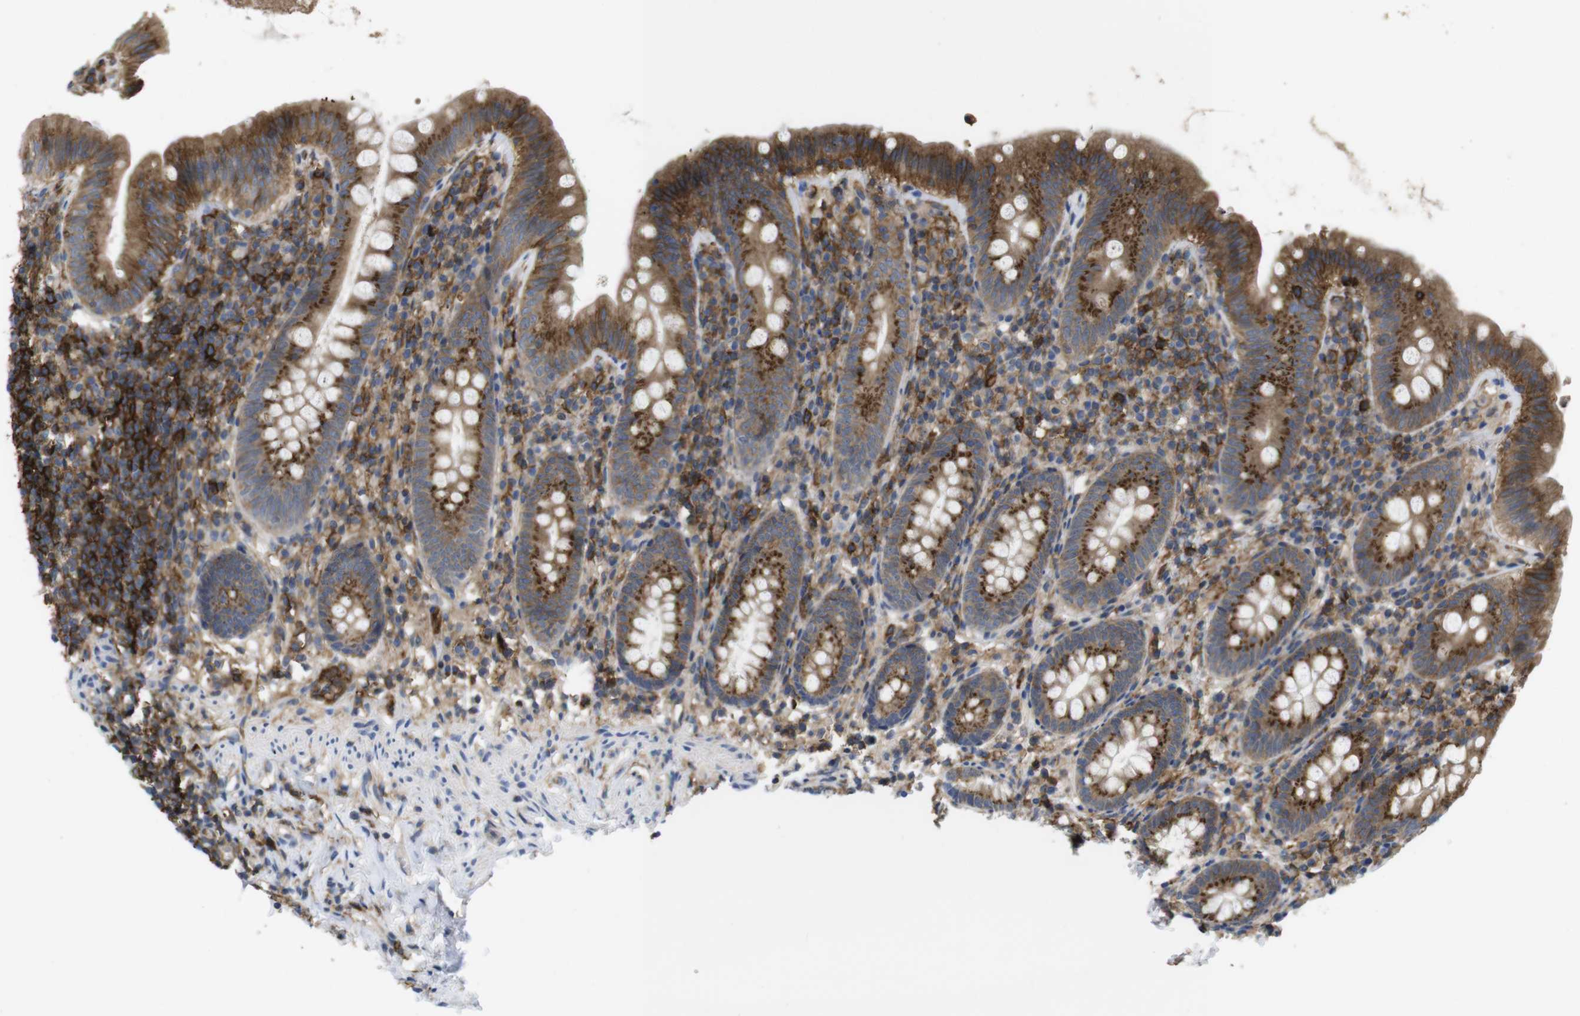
{"staining": {"intensity": "strong", "quantity": ">75%", "location": "cytoplasmic/membranous"}, "tissue": "appendix", "cell_type": "Glandular cells", "image_type": "normal", "snomed": [{"axis": "morphology", "description": "Normal tissue, NOS"}, {"axis": "topography", "description": "Appendix"}], "caption": "Strong cytoplasmic/membranous staining for a protein is appreciated in about >75% of glandular cells of benign appendix using immunohistochemistry (IHC).", "gene": "CCR6", "patient": {"sex": "male", "age": 52}}